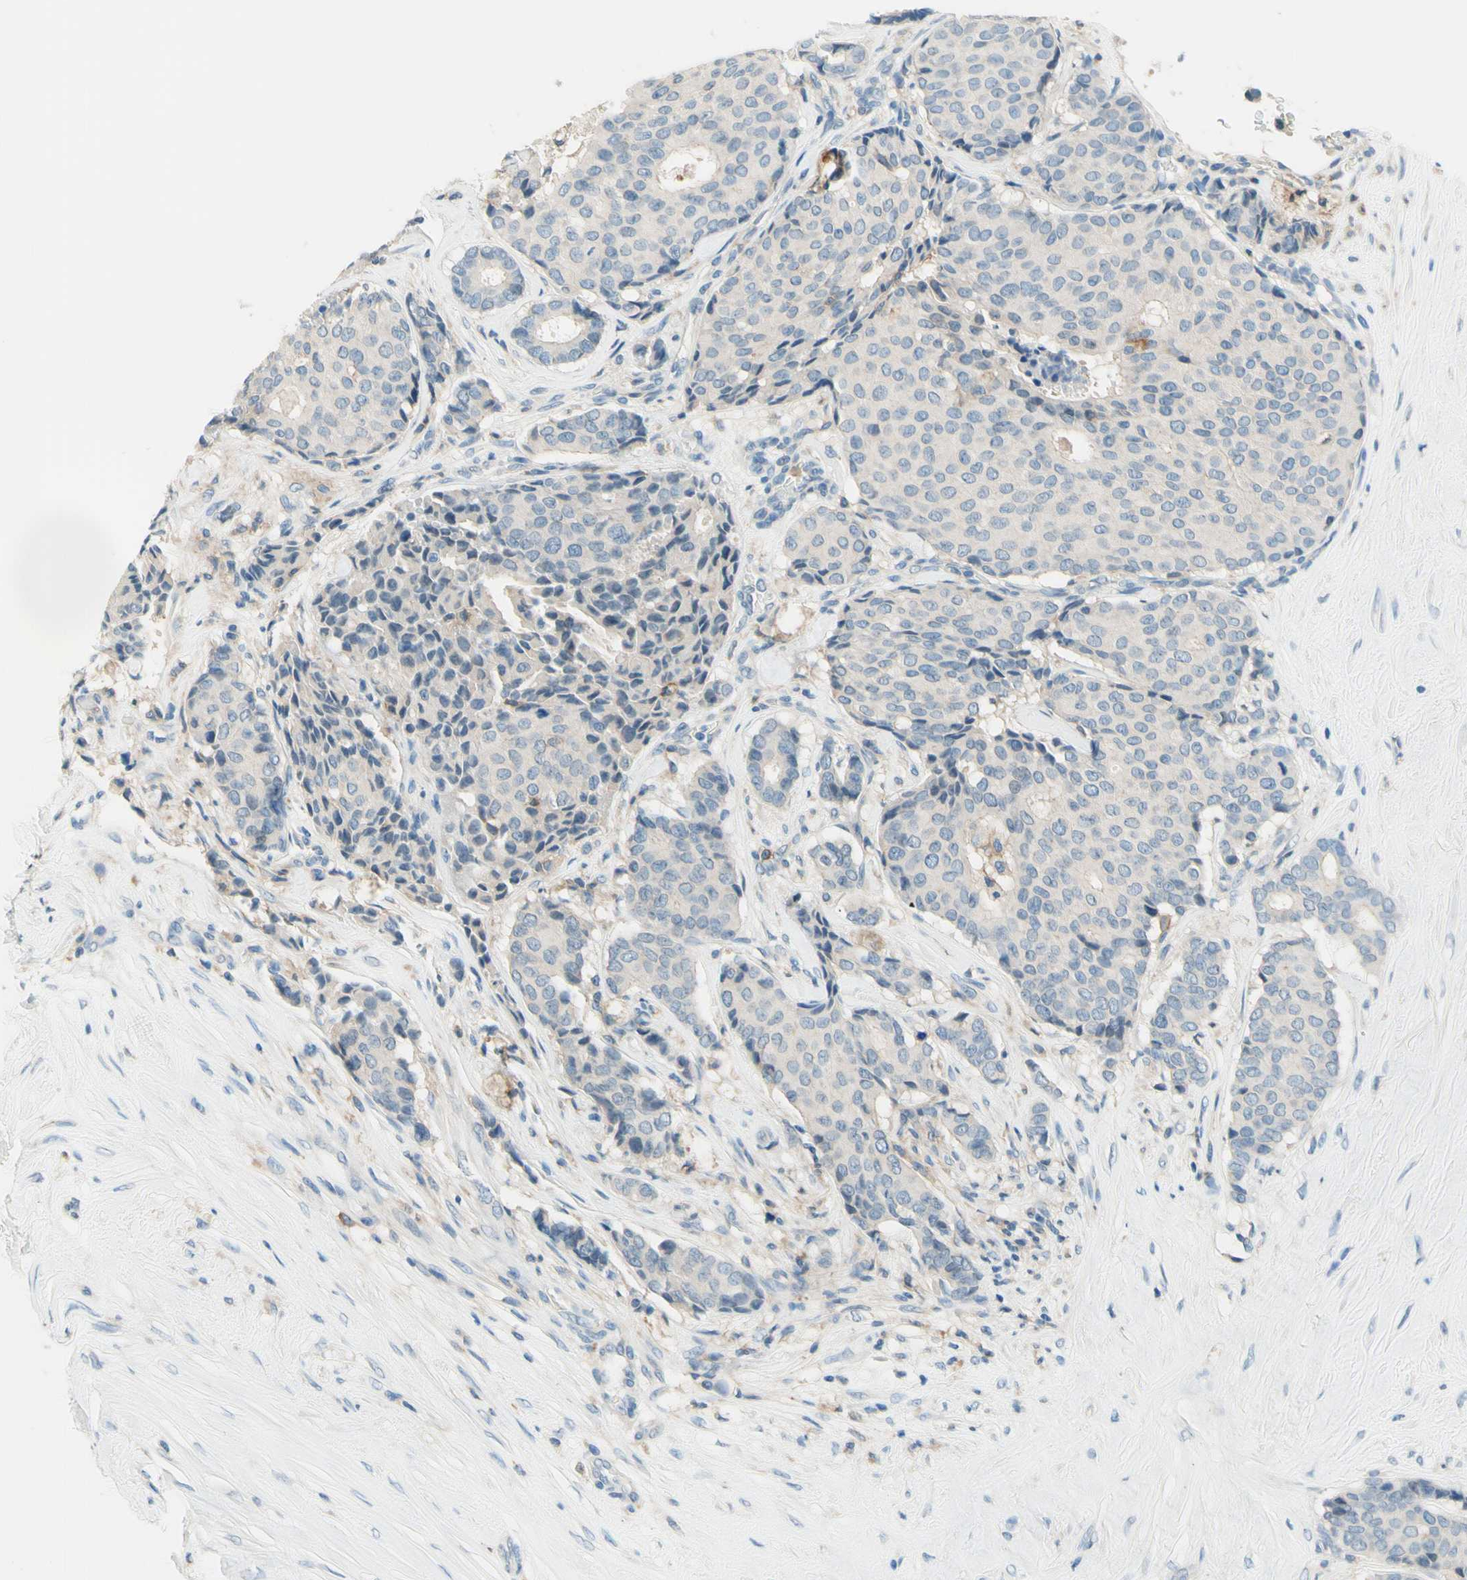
{"staining": {"intensity": "weak", "quantity": "<25%", "location": "cytoplasmic/membranous"}, "tissue": "breast cancer", "cell_type": "Tumor cells", "image_type": "cancer", "snomed": [{"axis": "morphology", "description": "Duct carcinoma"}, {"axis": "topography", "description": "Breast"}], "caption": "Immunohistochemistry image of neoplastic tissue: breast cancer (infiltrating ductal carcinoma) stained with DAB (3,3'-diaminobenzidine) demonstrates no significant protein expression in tumor cells. The staining is performed using DAB brown chromogen with nuclei counter-stained in using hematoxylin.", "gene": "SIGLEC9", "patient": {"sex": "female", "age": 75}}